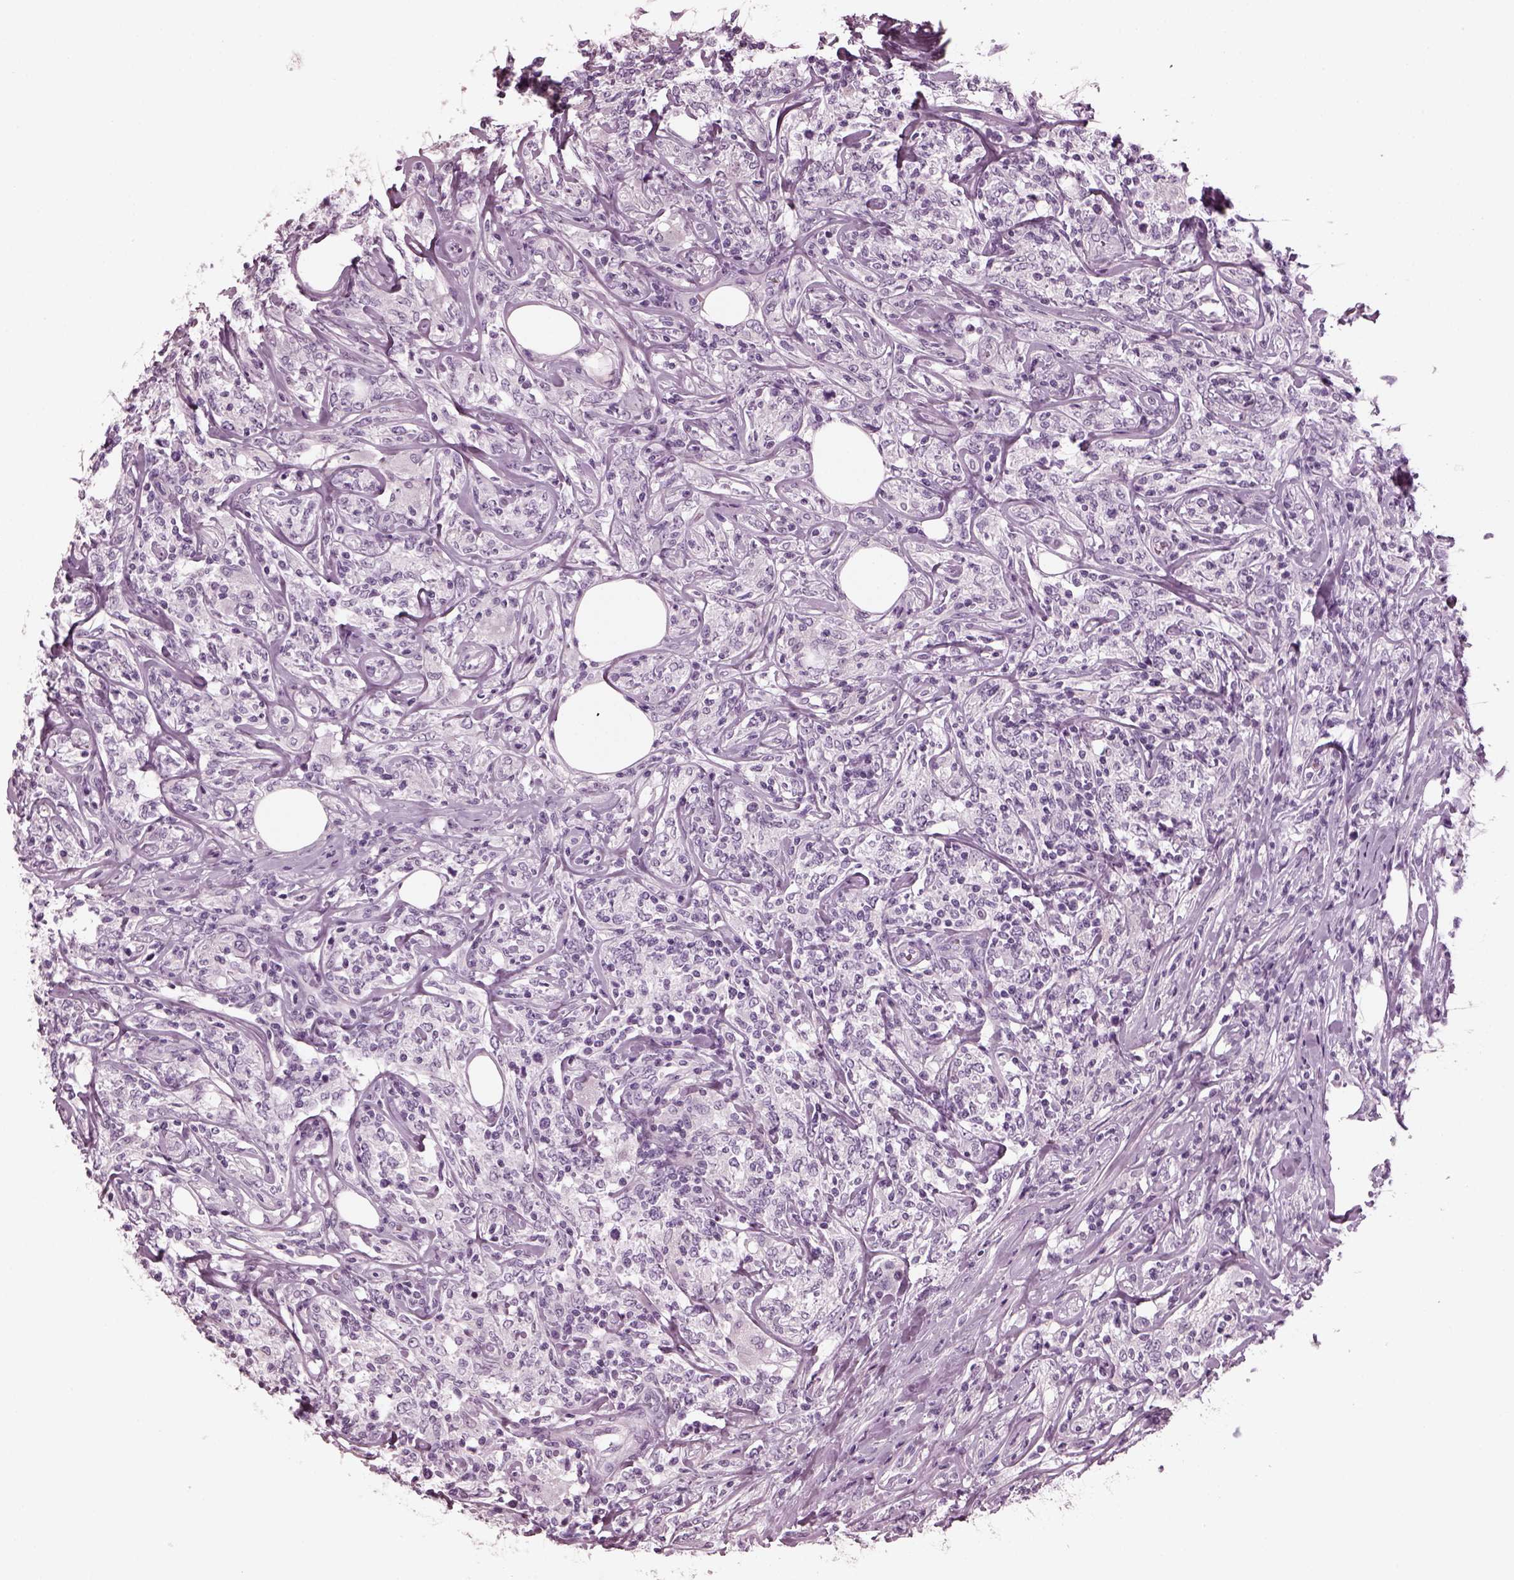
{"staining": {"intensity": "negative", "quantity": "none", "location": "none"}, "tissue": "lymphoma", "cell_type": "Tumor cells", "image_type": "cancer", "snomed": [{"axis": "morphology", "description": "Malignant lymphoma, non-Hodgkin's type, High grade"}, {"axis": "topography", "description": "Lymph node"}], "caption": "IHC image of lymphoma stained for a protein (brown), which displays no positivity in tumor cells.", "gene": "RCVRN", "patient": {"sex": "female", "age": 84}}